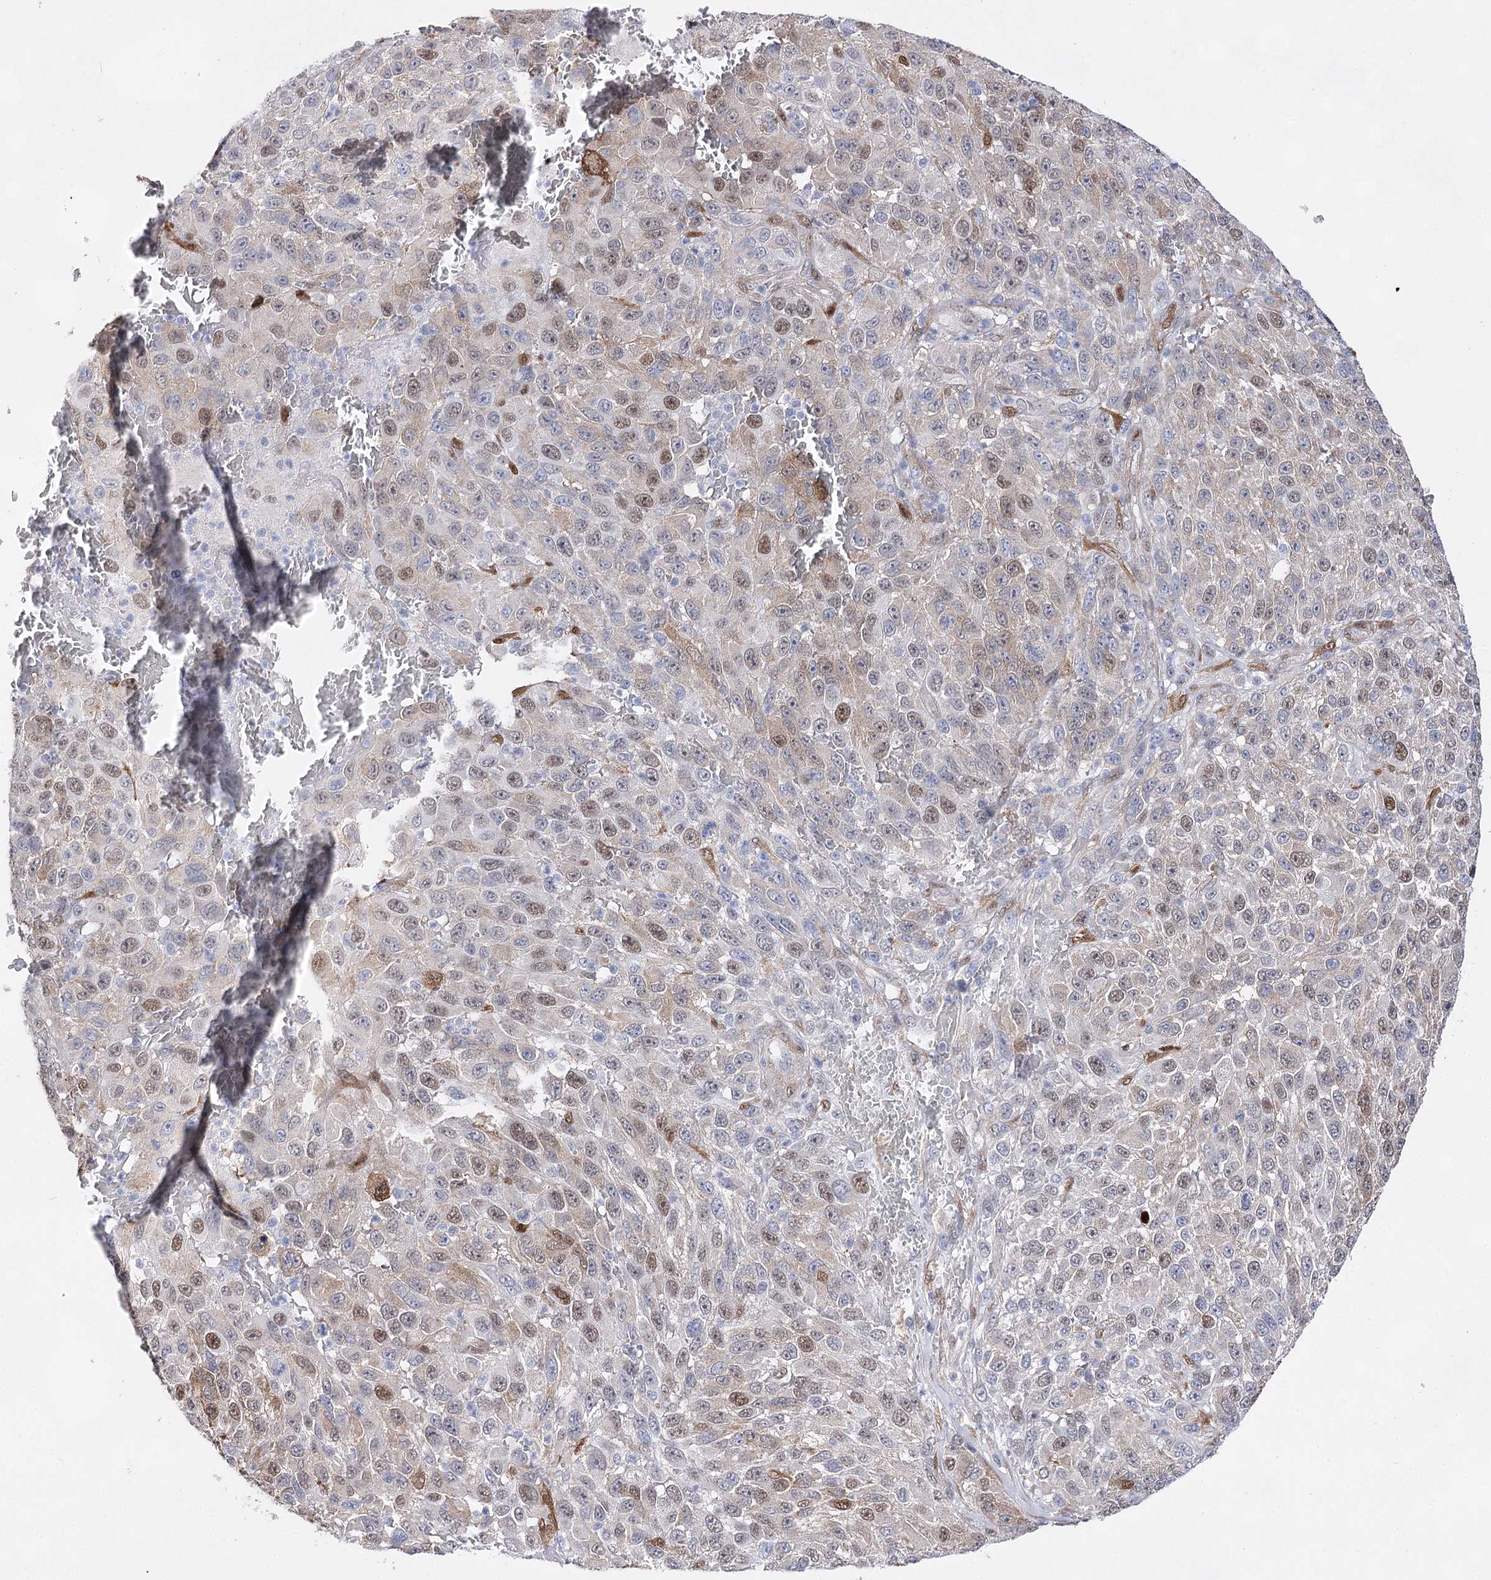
{"staining": {"intensity": "moderate", "quantity": "<25%", "location": "nuclear"}, "tissue": "melanoma", "cell_type": "Tumor cells", "image_type": "cancer", "snomed": [{"axis": "morphology", "description": "Malignant melanoma, NOS"}, {"axis": "topography", "description": "Skin"}], "caption": "An image showing moderate nuclear positivity in approximately <25% of tumor cells in melanoma, as visualized by brown immunohistochemical staining.", "gene": "UGDH", "patient": {"sex": "female", "age": 96}}